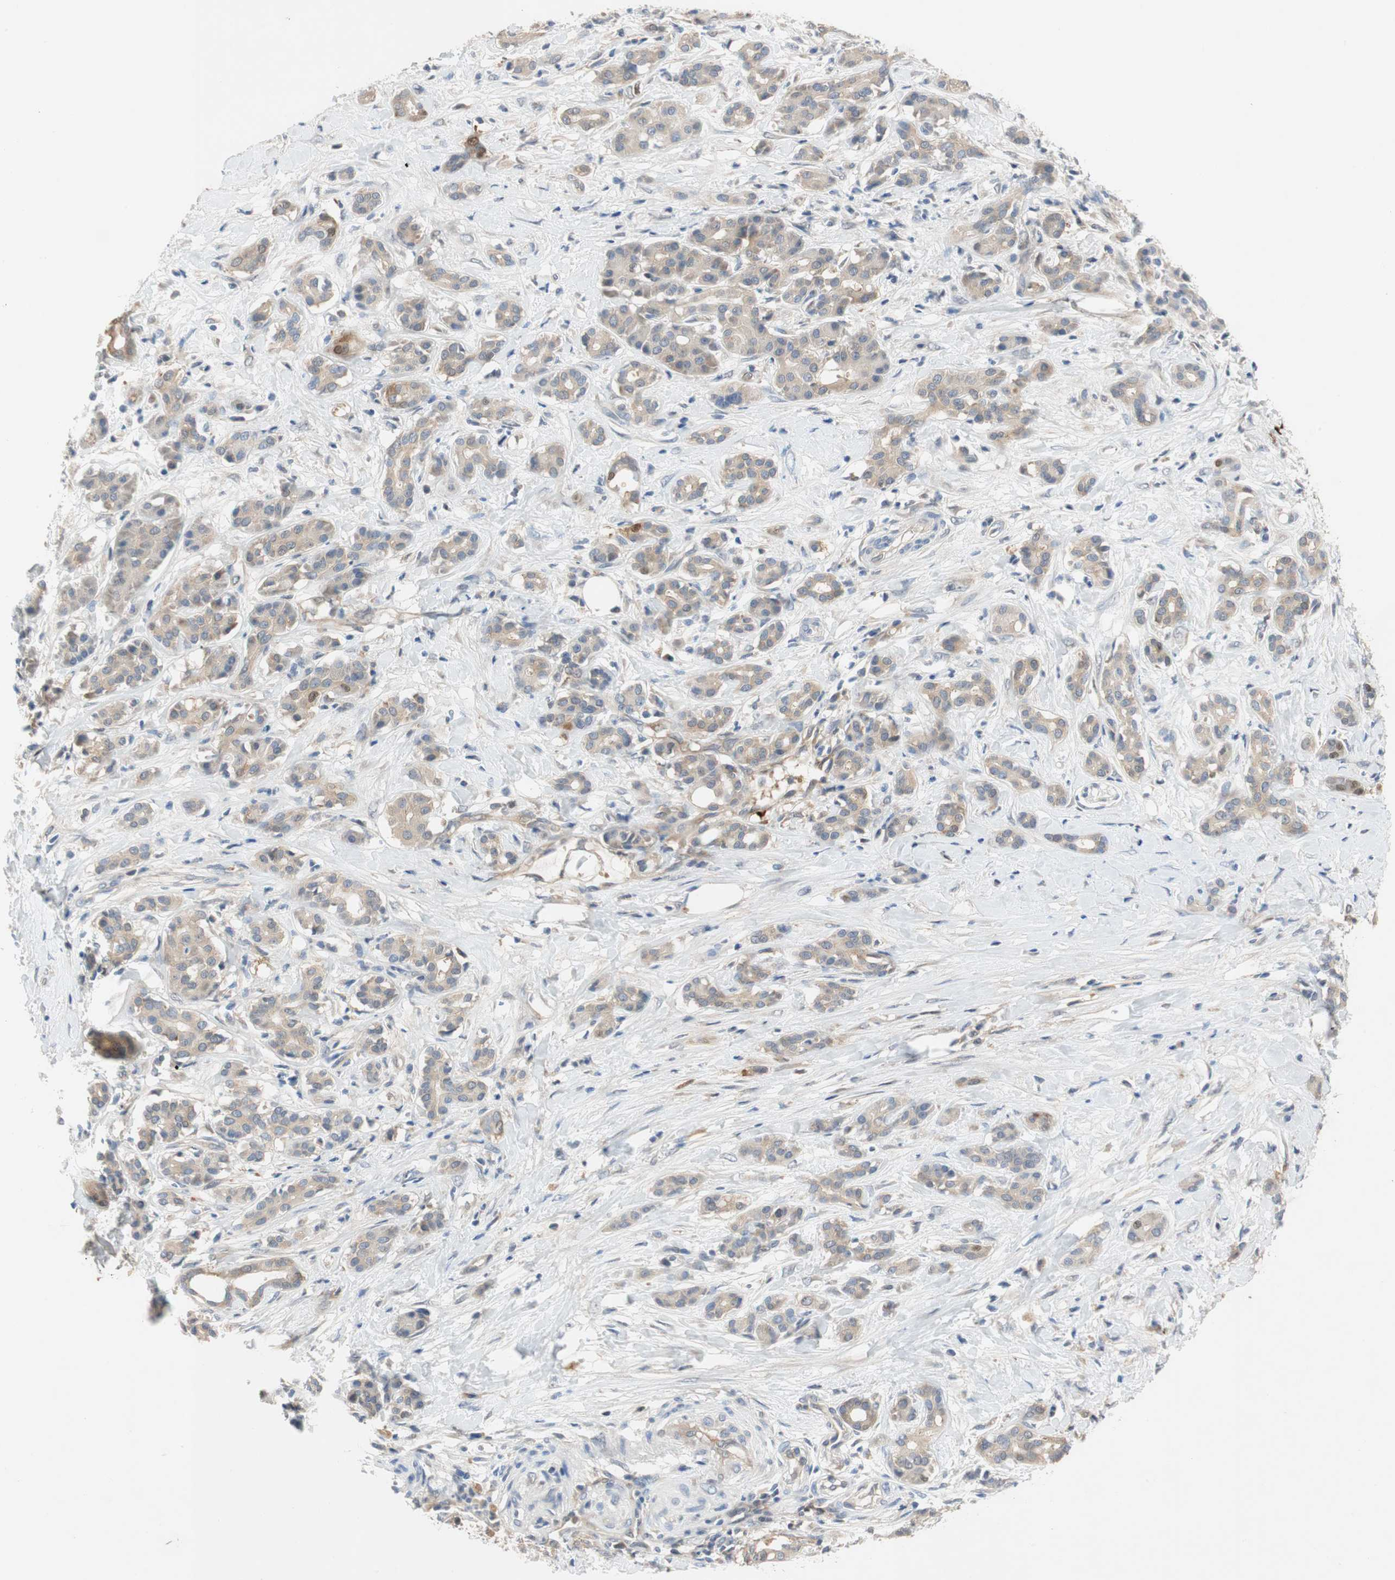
{"staining": {"intensity": "weak", "quantity": "25%-75%", "location": "cytoplasmic/membranous"}, "tissue": "pancreatic cancer", "cell_type": "Tumor cells", "image_type": "cancer", "snomed": [{"axis": "morphology", "description": "Adenocarcinoma, NOS"}, {"axis": "topography", "description": "Pancreas"}], "caption": "There is low levels of weak cytoplasmic/membranous expression in tumor cells of pancreatic cancer, as demonstrated by immunohistochemical staining (brown color).", "gene": "RELB", "patient": {"sex": "male", "age": 41}}